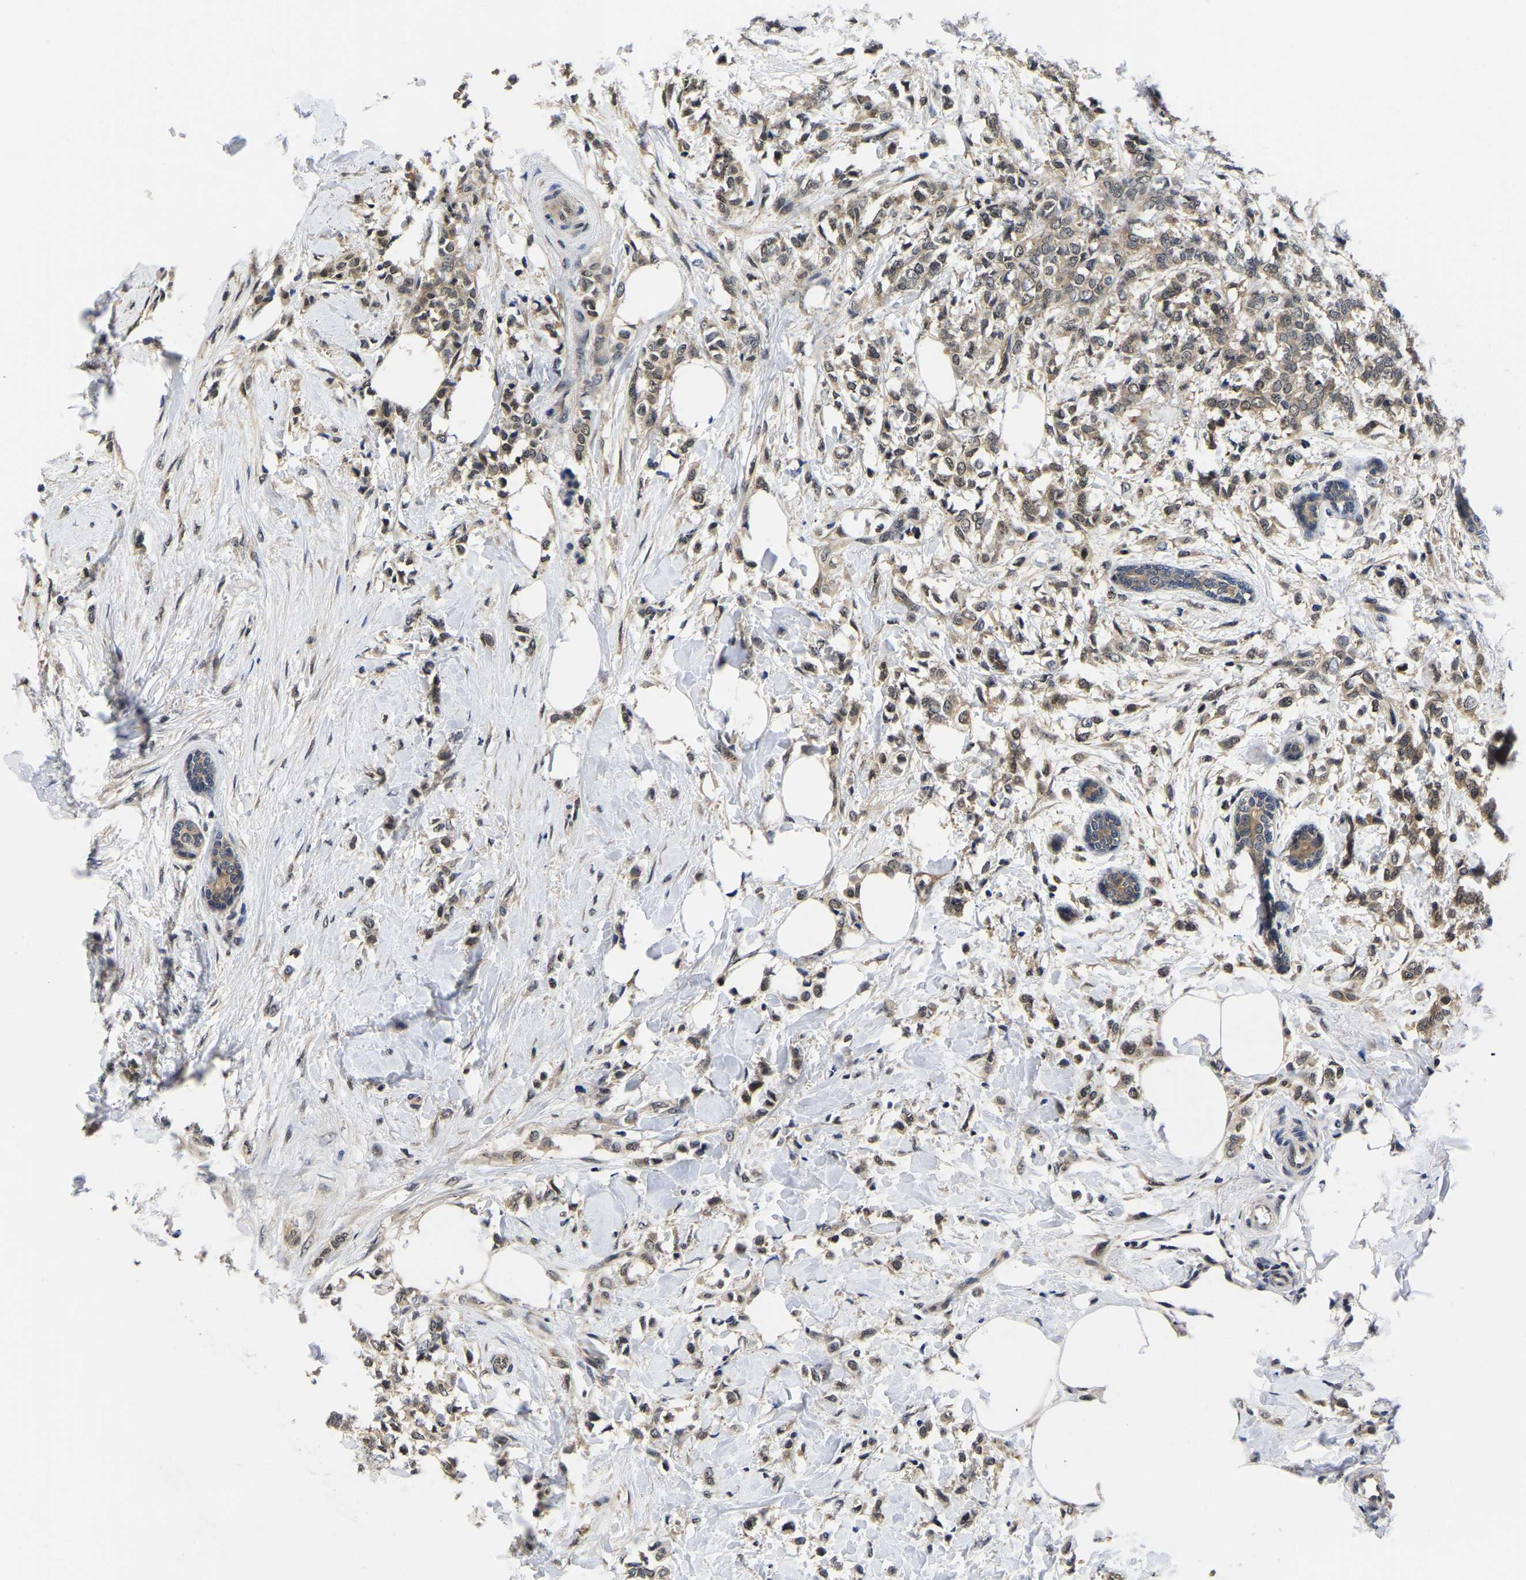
{"staining": {"intensity": "weak", "quantity": ">75%", "location": "cytoplasmic/membranous"}, "tissue": "breast cancer", "cell_type": "Tumor cells", "image_type": "cancer", "snomed": [{"axis": "morphology", "description": "Lobular carcinoma, in situ"}, {"axis": "morphology", "description": "Lobular carcinoma"}, {"axis": "topography", "description": "Breast"}], "caption": "IHC micrograph of neoplastic tissue: human breast cancer stained using immunohistochemistry exhibits low levels of weak protein expression localized specifically in the cytoplasmic/membranous of tumor cells, appearing as a cytoplasmic/membranous brown color.", "gene": "MCOLN2", "patient": {"sex": "female", "age": 41}}